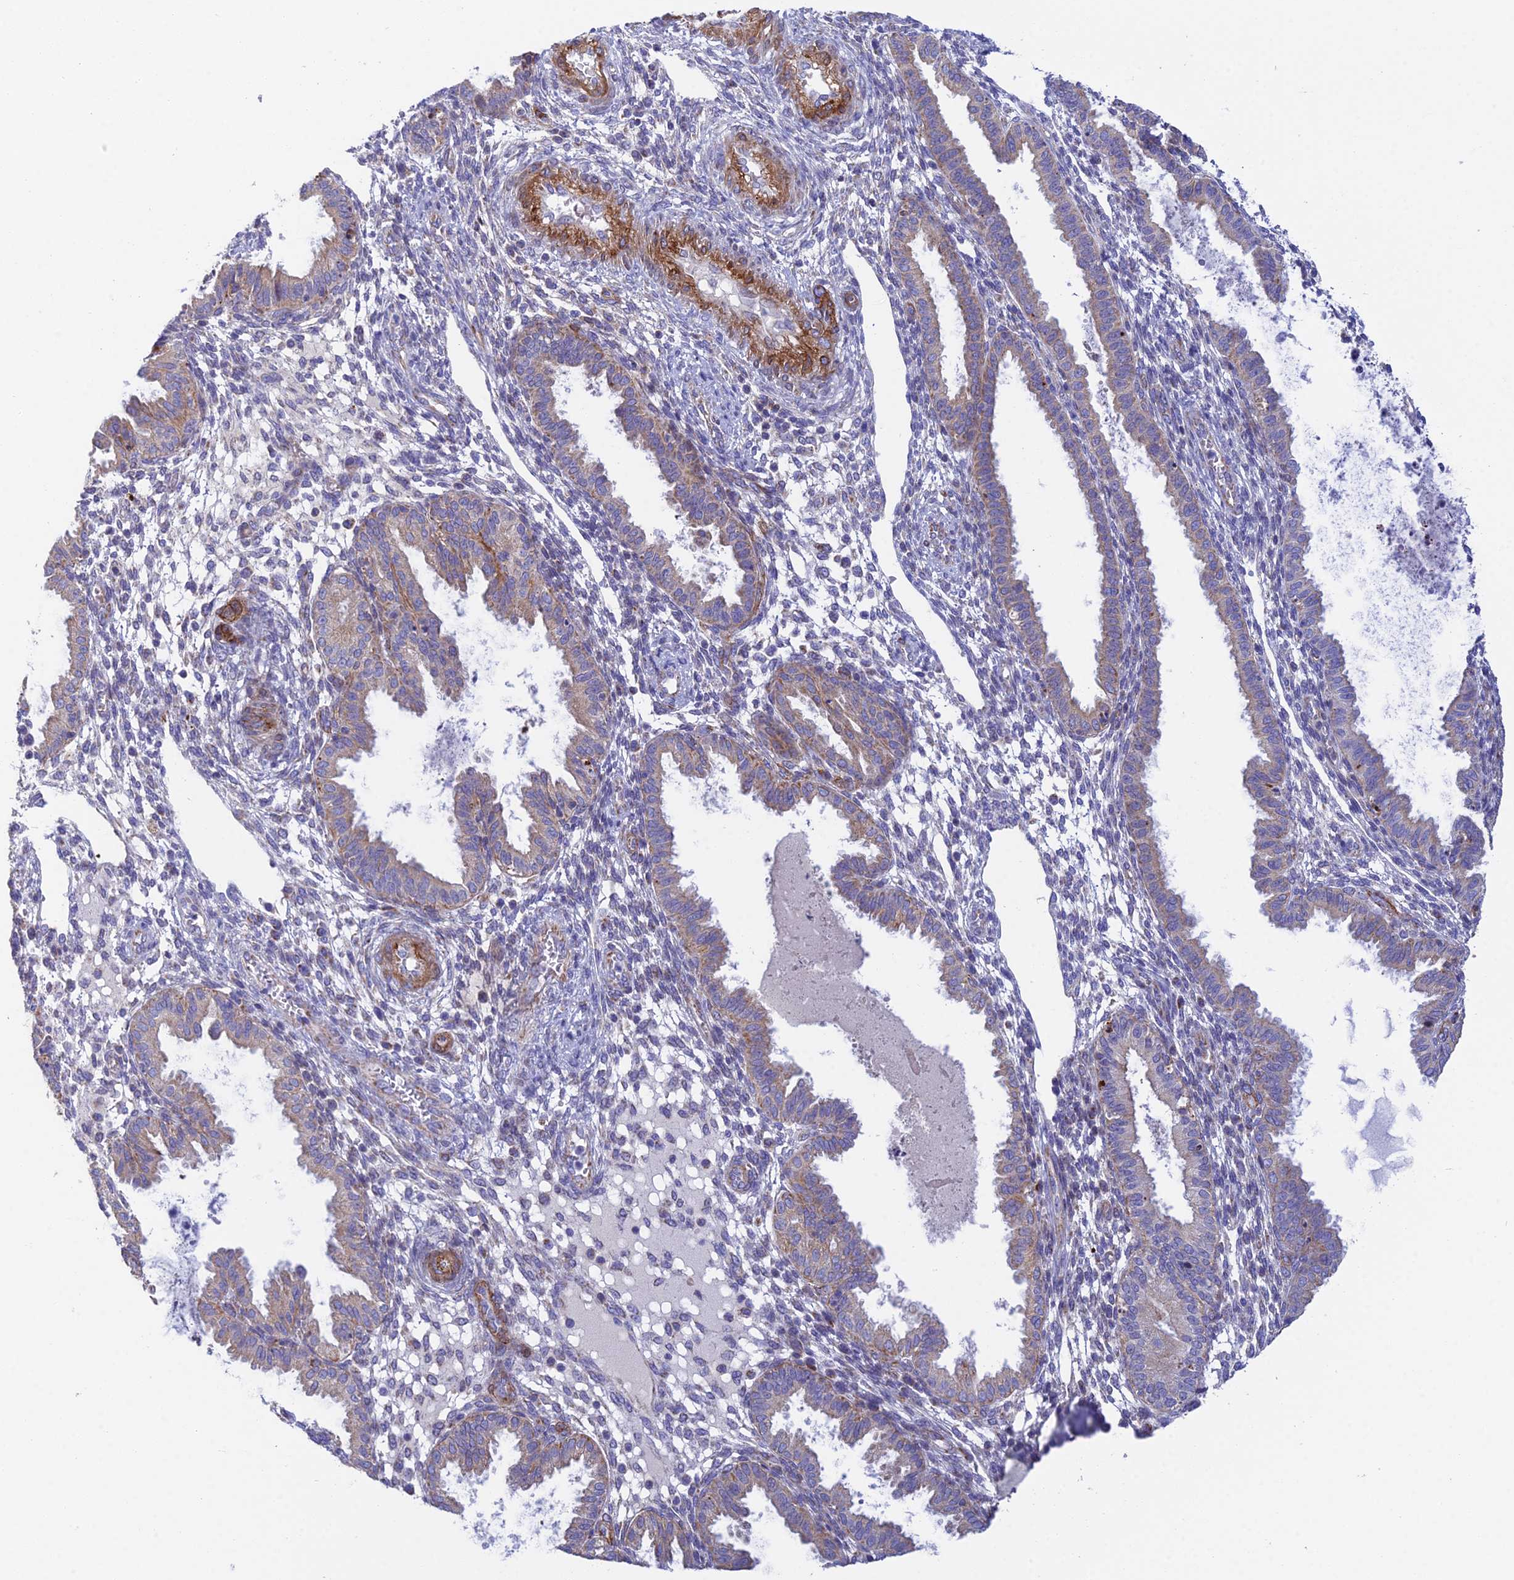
{"staining": {"intensity": "negative", "quantity": "none", "location": "none"}, "tissue": "endometrium", "cell_type": "Cells in endometrial stroma", "image_type": "normal", "snomed": [{"axis": "morphology", "description": "Normal tissue, NOS"}, {"axis": "topography", "description": "Endometrium"}], "caption": "This is a image of immunohistochemistry staining of normal endometrium, which shows no positivity in cells in endometrial stroma. Nuclei are stained in blue.", "gene": "CSPG4", "patient": {"sex": "female", "age": 33}}